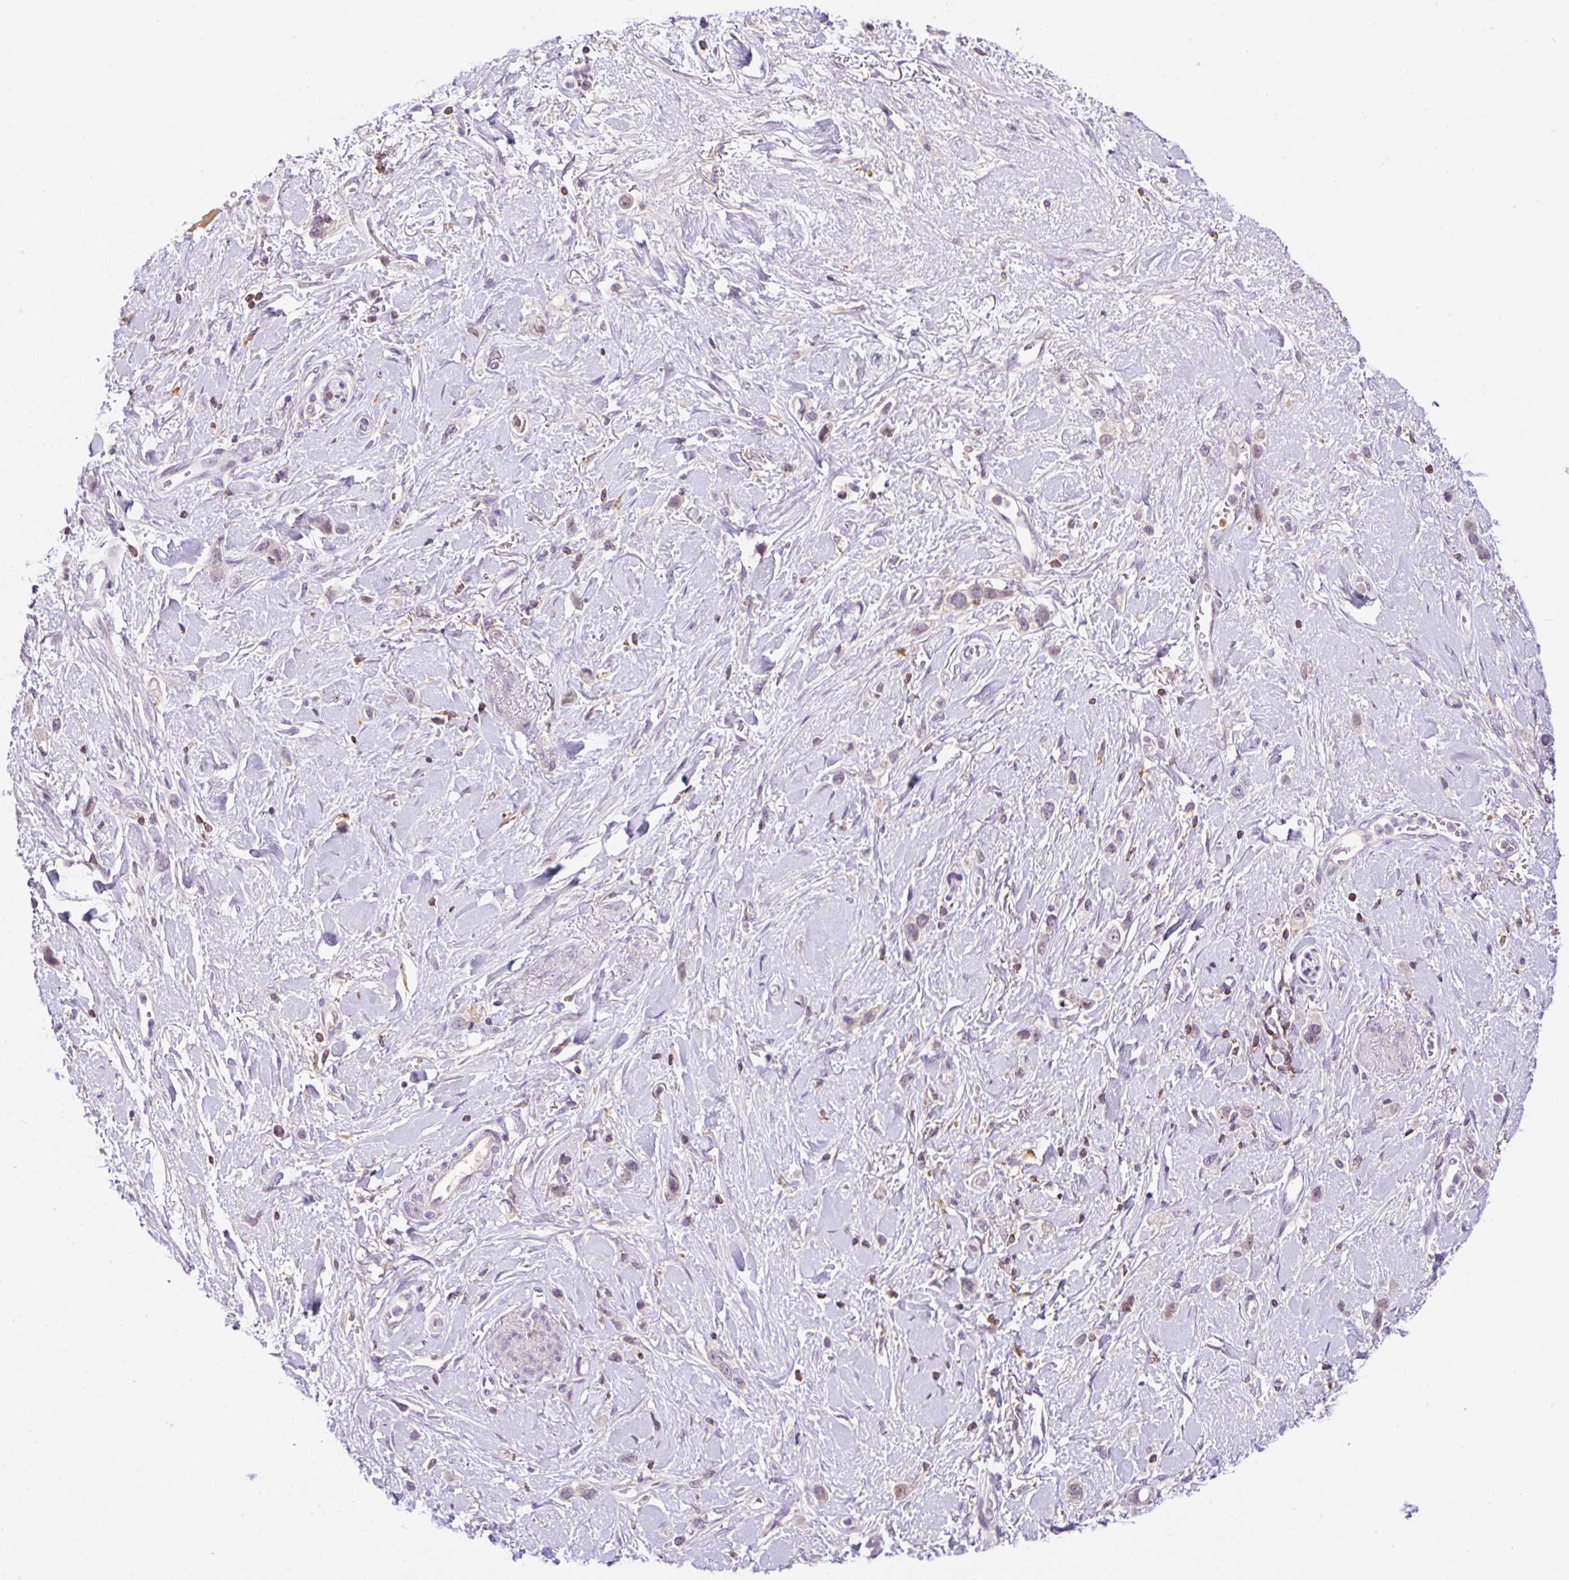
{"staining": {"intensity": "weak", "quantity": "<25%", "location": "cytoplasmic/membranous,nuclear"}, "tissue": "stomach cancer", "cell_type": "Tumor cells", "image_type": "cancer", "snomed": [{"axis": "morphology", "description": "Adenocarcinoma, NOS"}, {"axis": "topography", "description": "Stomach"}], "caption": "DAB (3,3'-diaminobenzidine) immunohistochemical staining of human adenocarcinoma (stomach) exhibits no significant positivity in tumor cells.", "gene": "CARD11", "patient": {"sex": "female", "age": 65}}